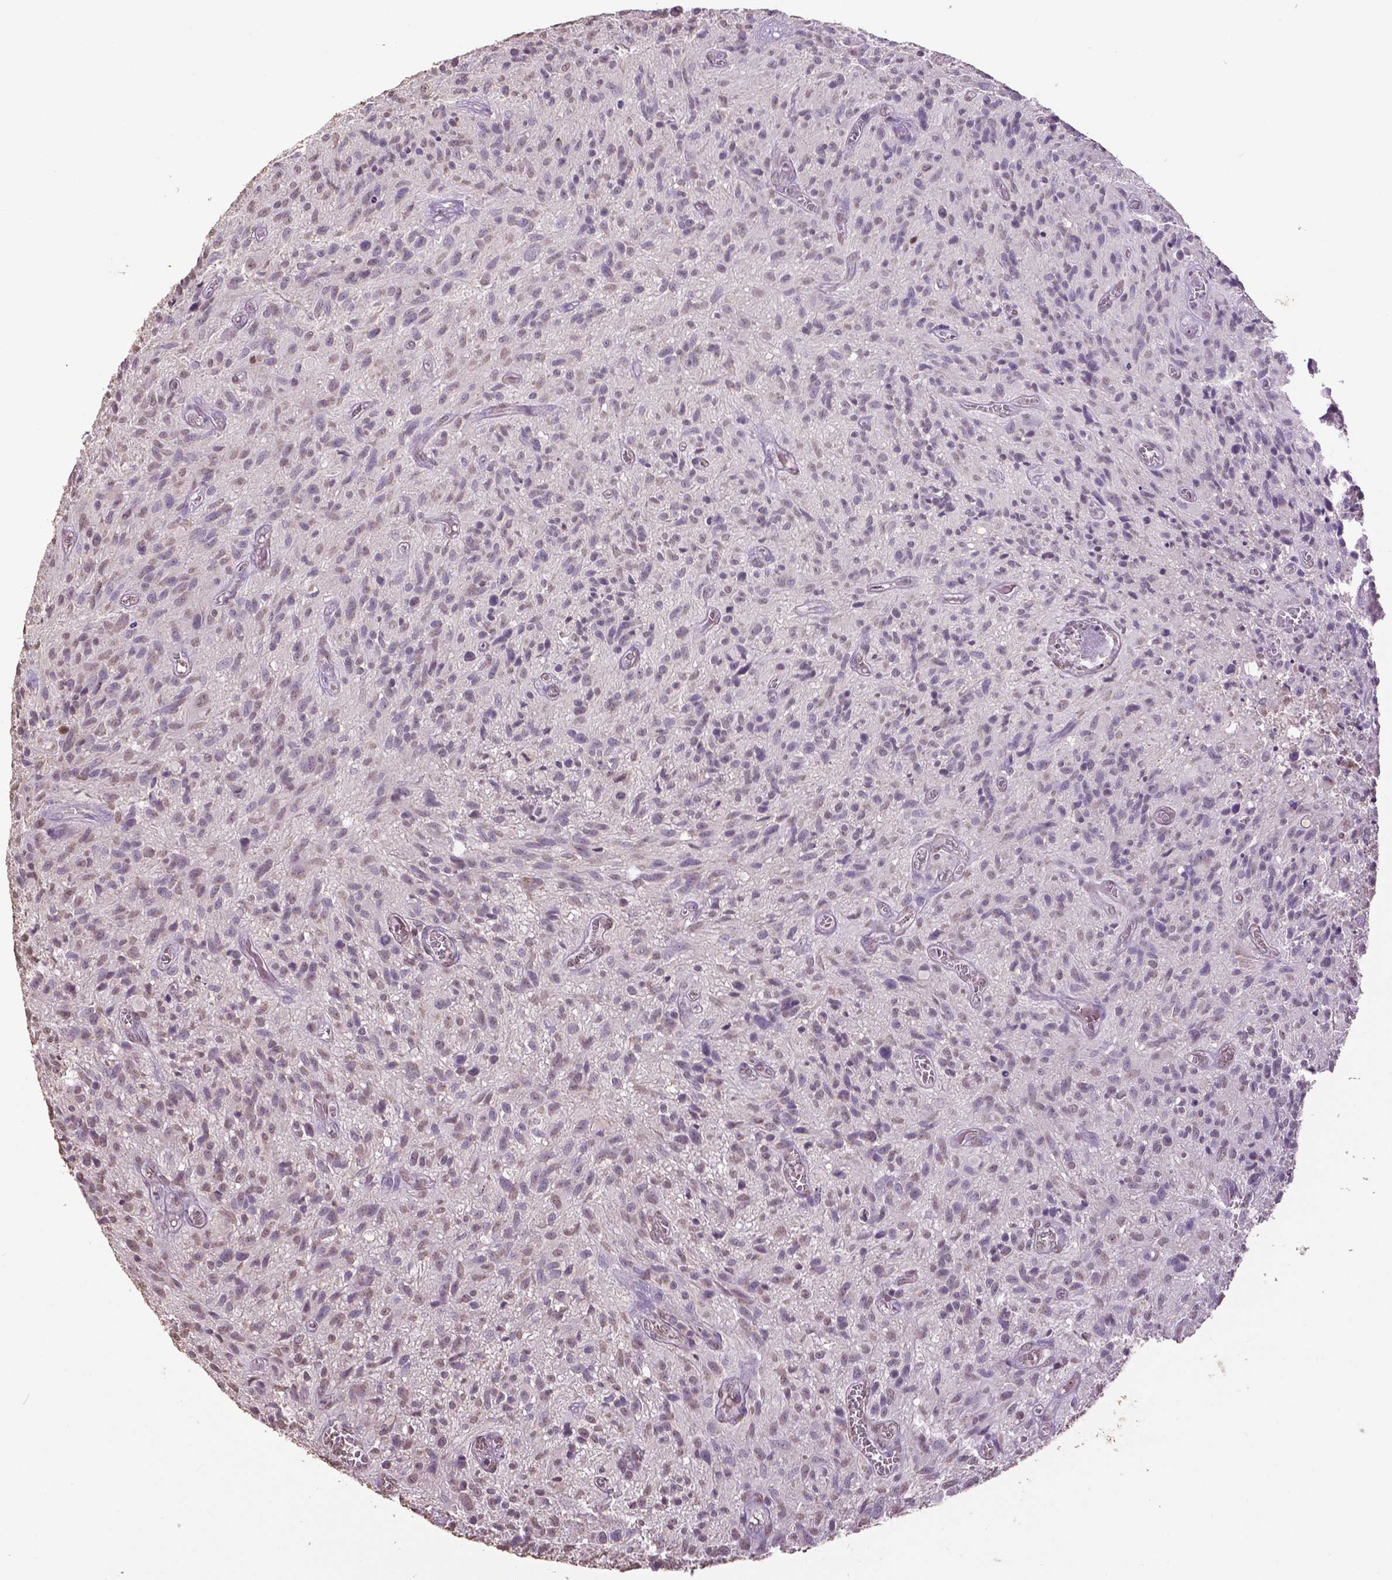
{"staining": {"intensity": "negative", "quantity": "none", "location": "none"}, "tissue": "glioma", "cell_type": "Tumor cells", "image_type": "cancer", "snomed": [{"axis": "morphology", "description": "Glioma, malignant, High grade"}, {"axis": "topography", "description": "Brain"}], "caption": "IHC of human malignant glioma (high-grade) reveals no expression in tumor cells.", "gene": "RUNX3", "patient": {"sex": "male", "age": 75}}